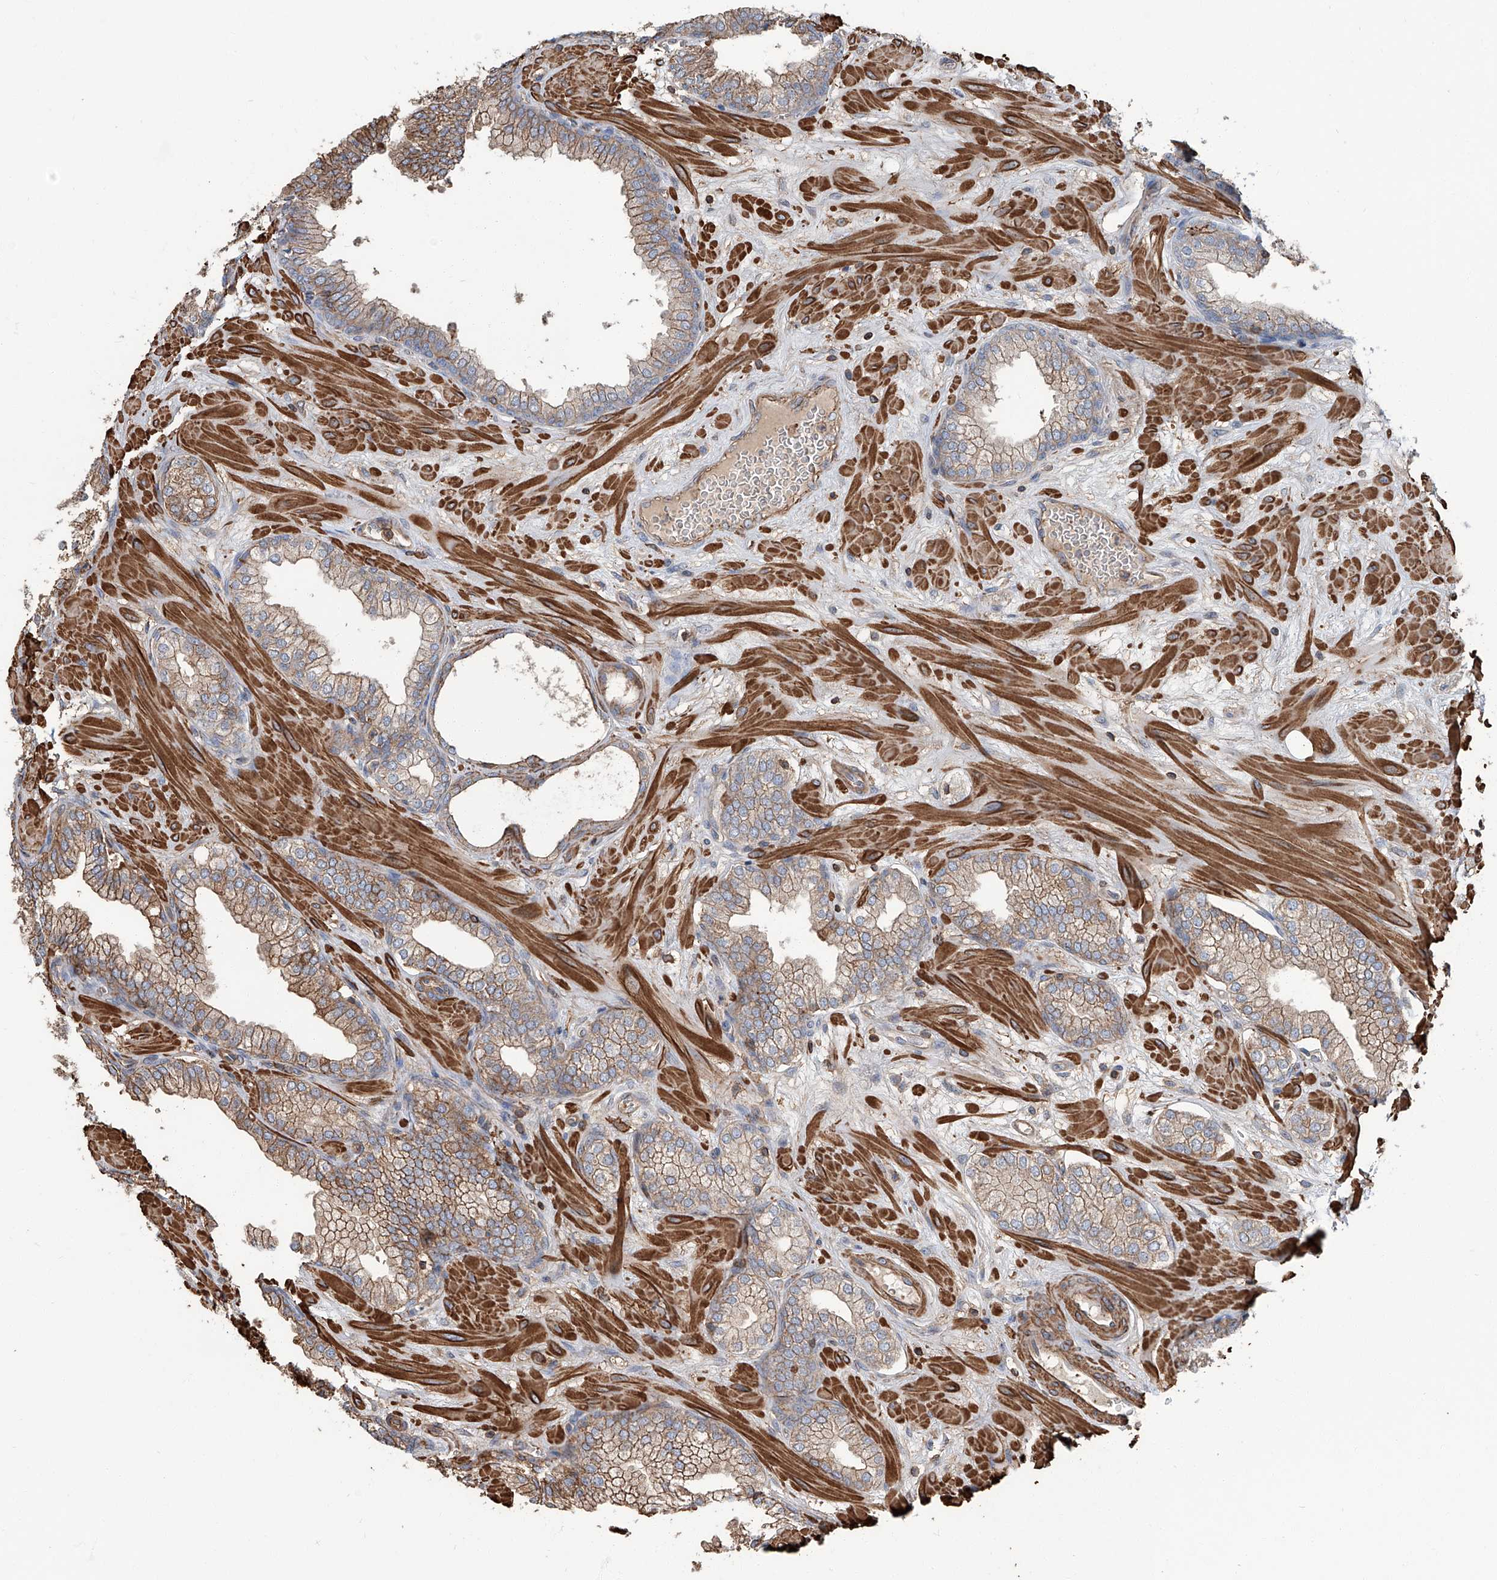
{"staining": {"intensity": "moderate", "quantity": "25%-75%", "location": "cytoplasmic/membranous"}, "tissue": "prostate", "cell_type": "Glandular cells", "image_type": "normal", "snomed": [{"axis": "morphology", "description": "Normal tissue, NOS"}, {"axis": "morphology", "description": "Urothelial carcinoma, Low grade"}, {"axis": "topography", "description": "Urinary bladder"}, {"axis": "topography", "description": "Prostate"}], "caption": "About 25%-75% of glandular cells in normal prostate display moderate cytoplasmic/membranous protein positivity as visualized by brown immunohistochemical staining.", "gene": "PIEZO2", "patient": {"sex": "male", "age": 60}}